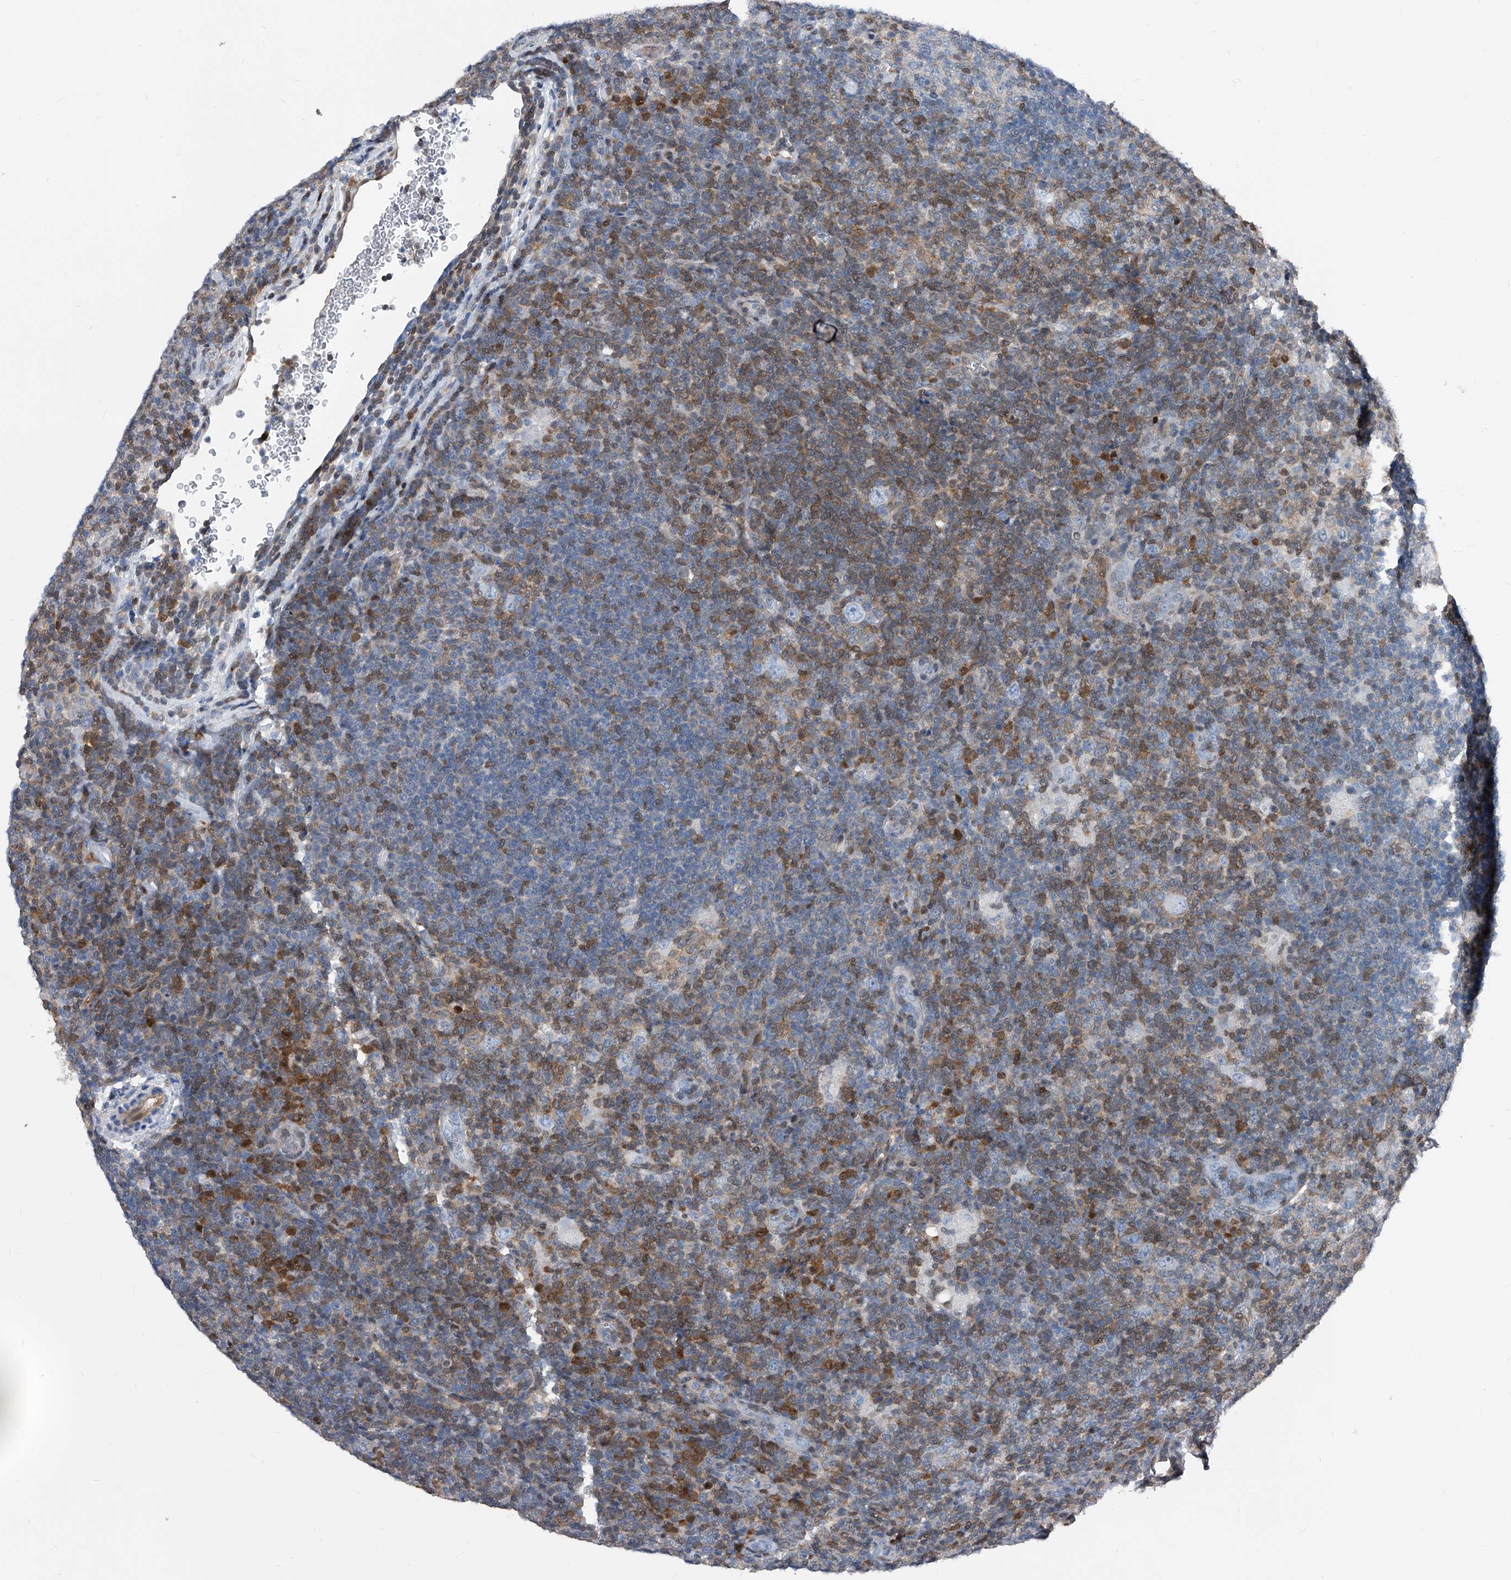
{"staining": {"intensity": "negative", "quantity": "none", "location": "none"}, "tissue": "lymphoma", "cell_type": "Tumor cells", "image_type": "cancer", "snomed": [{"axis": "morphology", "description": "Hodgkin's disease, NOS"}, {"axis": "topography", "description": "Lymph node"}], "caption": "IHC image of neoplastic tissue: human lymphoma stained with DAB exhibits no significant protein staining in tumor cells.", "gene": "MAP2K6", "patient": {"sex": "female", "age": 57}}